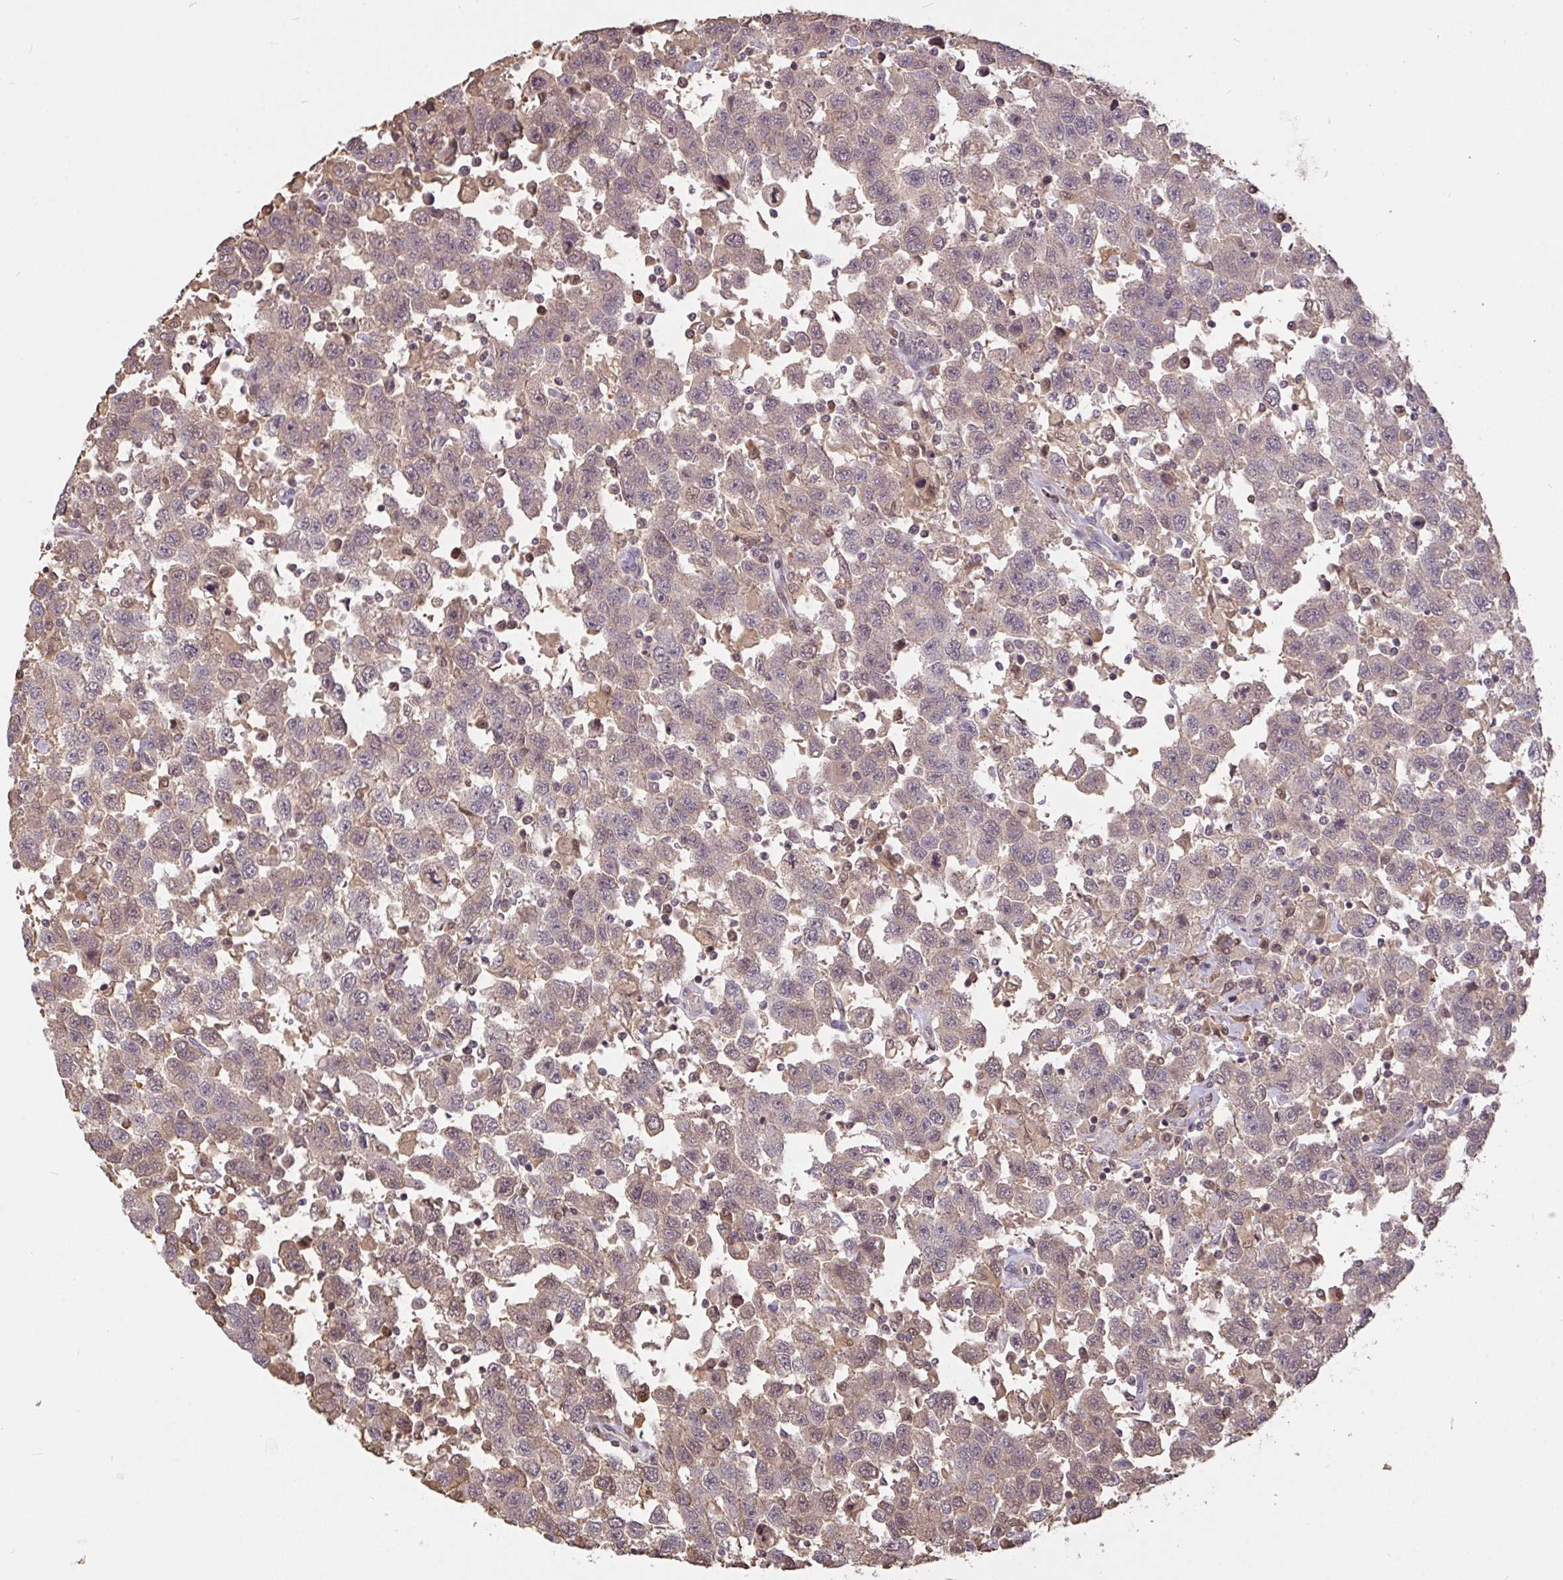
{"staining": {"intensity": "negative", "quantity": "none", "location": "none"}, "tissue": "testis cancer", "cell_type": "Tumor cells", "image_type": "cancer", "snomed": [{"axis": "morphology", "description": "Seminoma, NOS"}, {"axis": "topography", "description": "Testis"}], "caption": "Seminoma (testis) was stained to show a protein in brown. There is no significant positivity in tumor cells. Nuclei are stained in blue.", "gene": "FCER1A", "patient": {"sex": "male", "age": 41}}